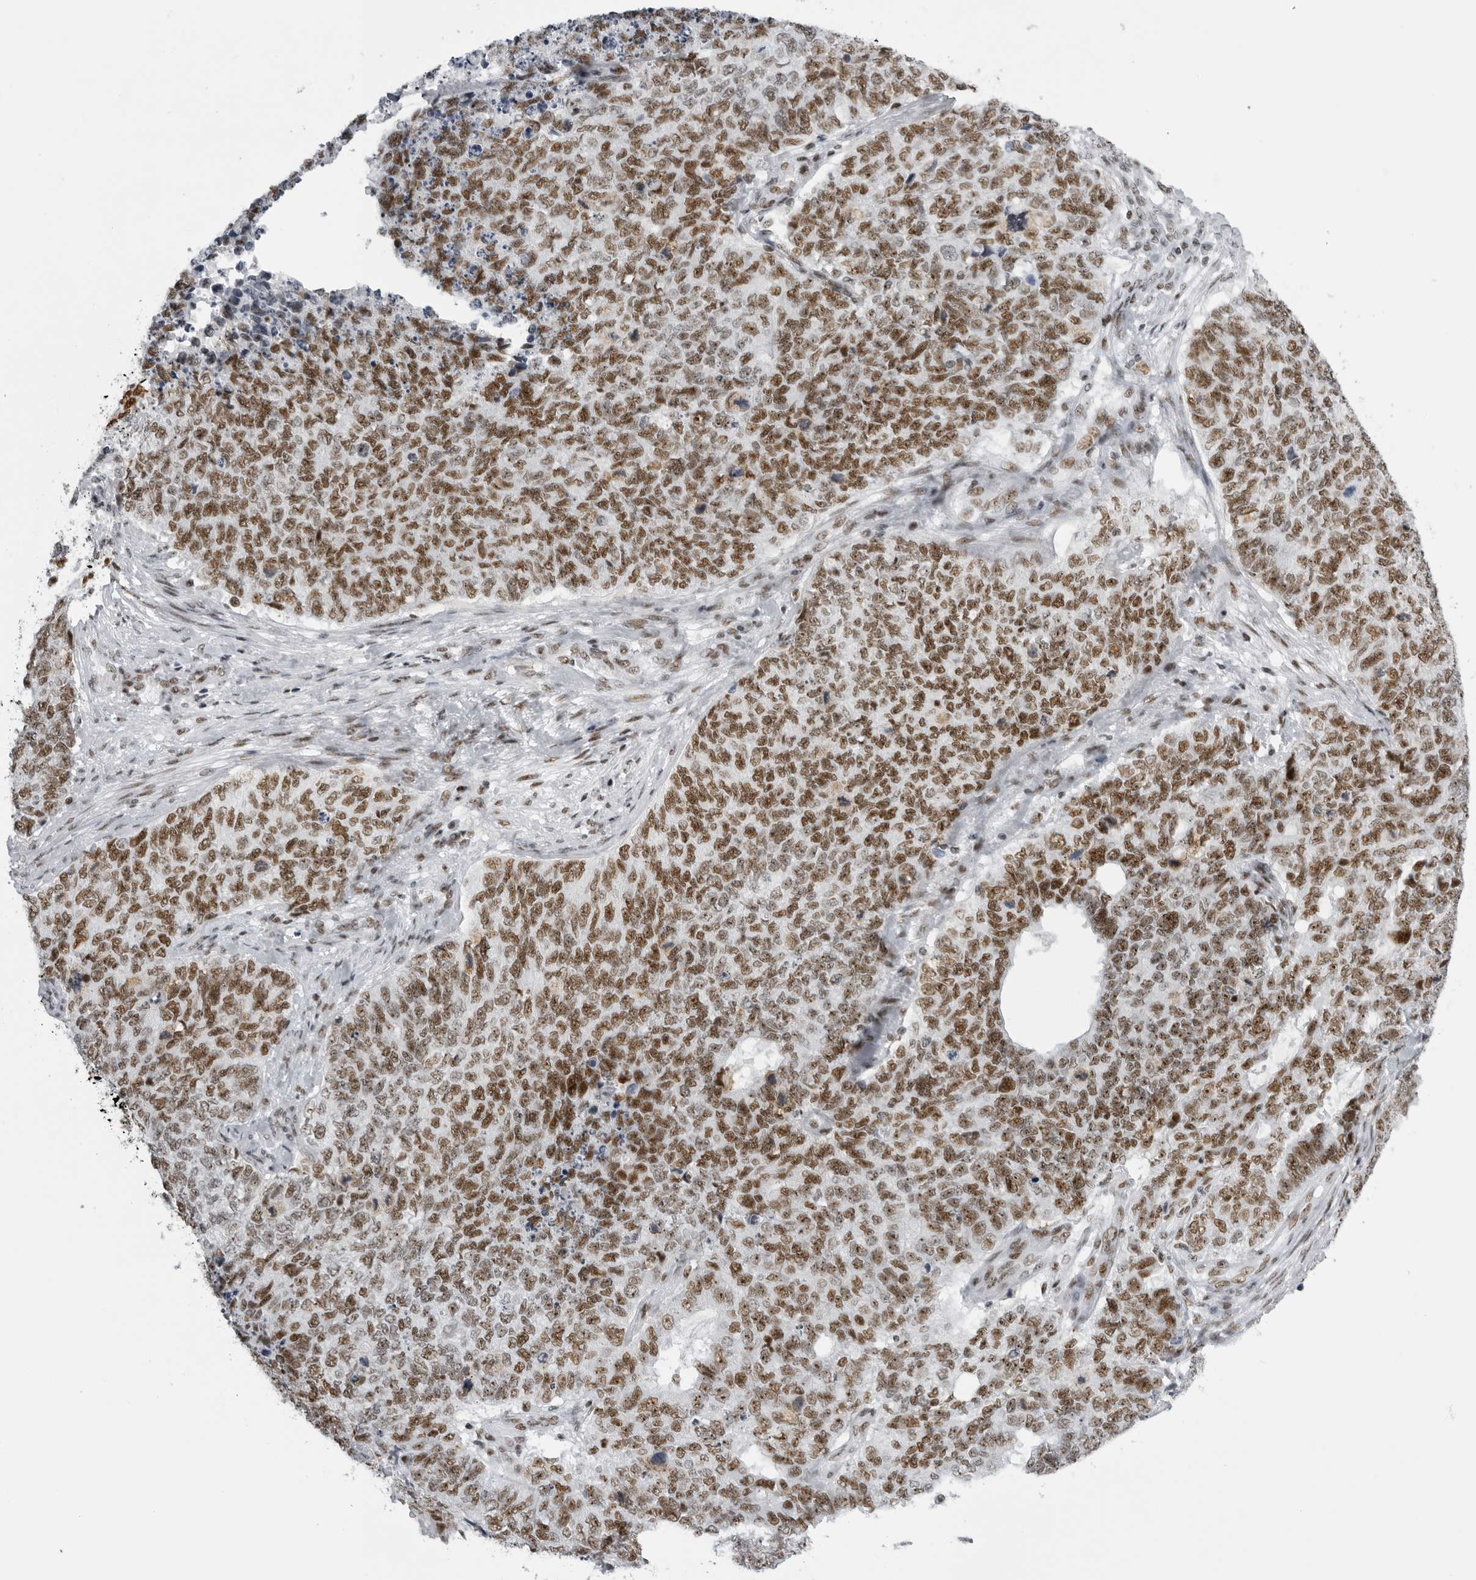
{"staining": {"intensity": "moderate", "quantity": ">75%", "location": "nuclear"}, "tissue": "cervical cancer", "cell_type": "Tumor cells", "image_type": "cancer", "snomed": [{"axis": "morphology", "description": "Squamous cell carcinoma, NOS"}, {"axis": "topography", "description": "Cervix"}], "caption": "Immunohistochemical staining of cervical cancer reveals medium levels of moderate nuclear staining in approximately >75% of tumor cells. The staining was performed using DAB, with brown indicating positive protein expression. Nuclei are stained blue with hematoxylin.", "gene": "DHX9", "patient": {"sex": "female", "age": 63}}